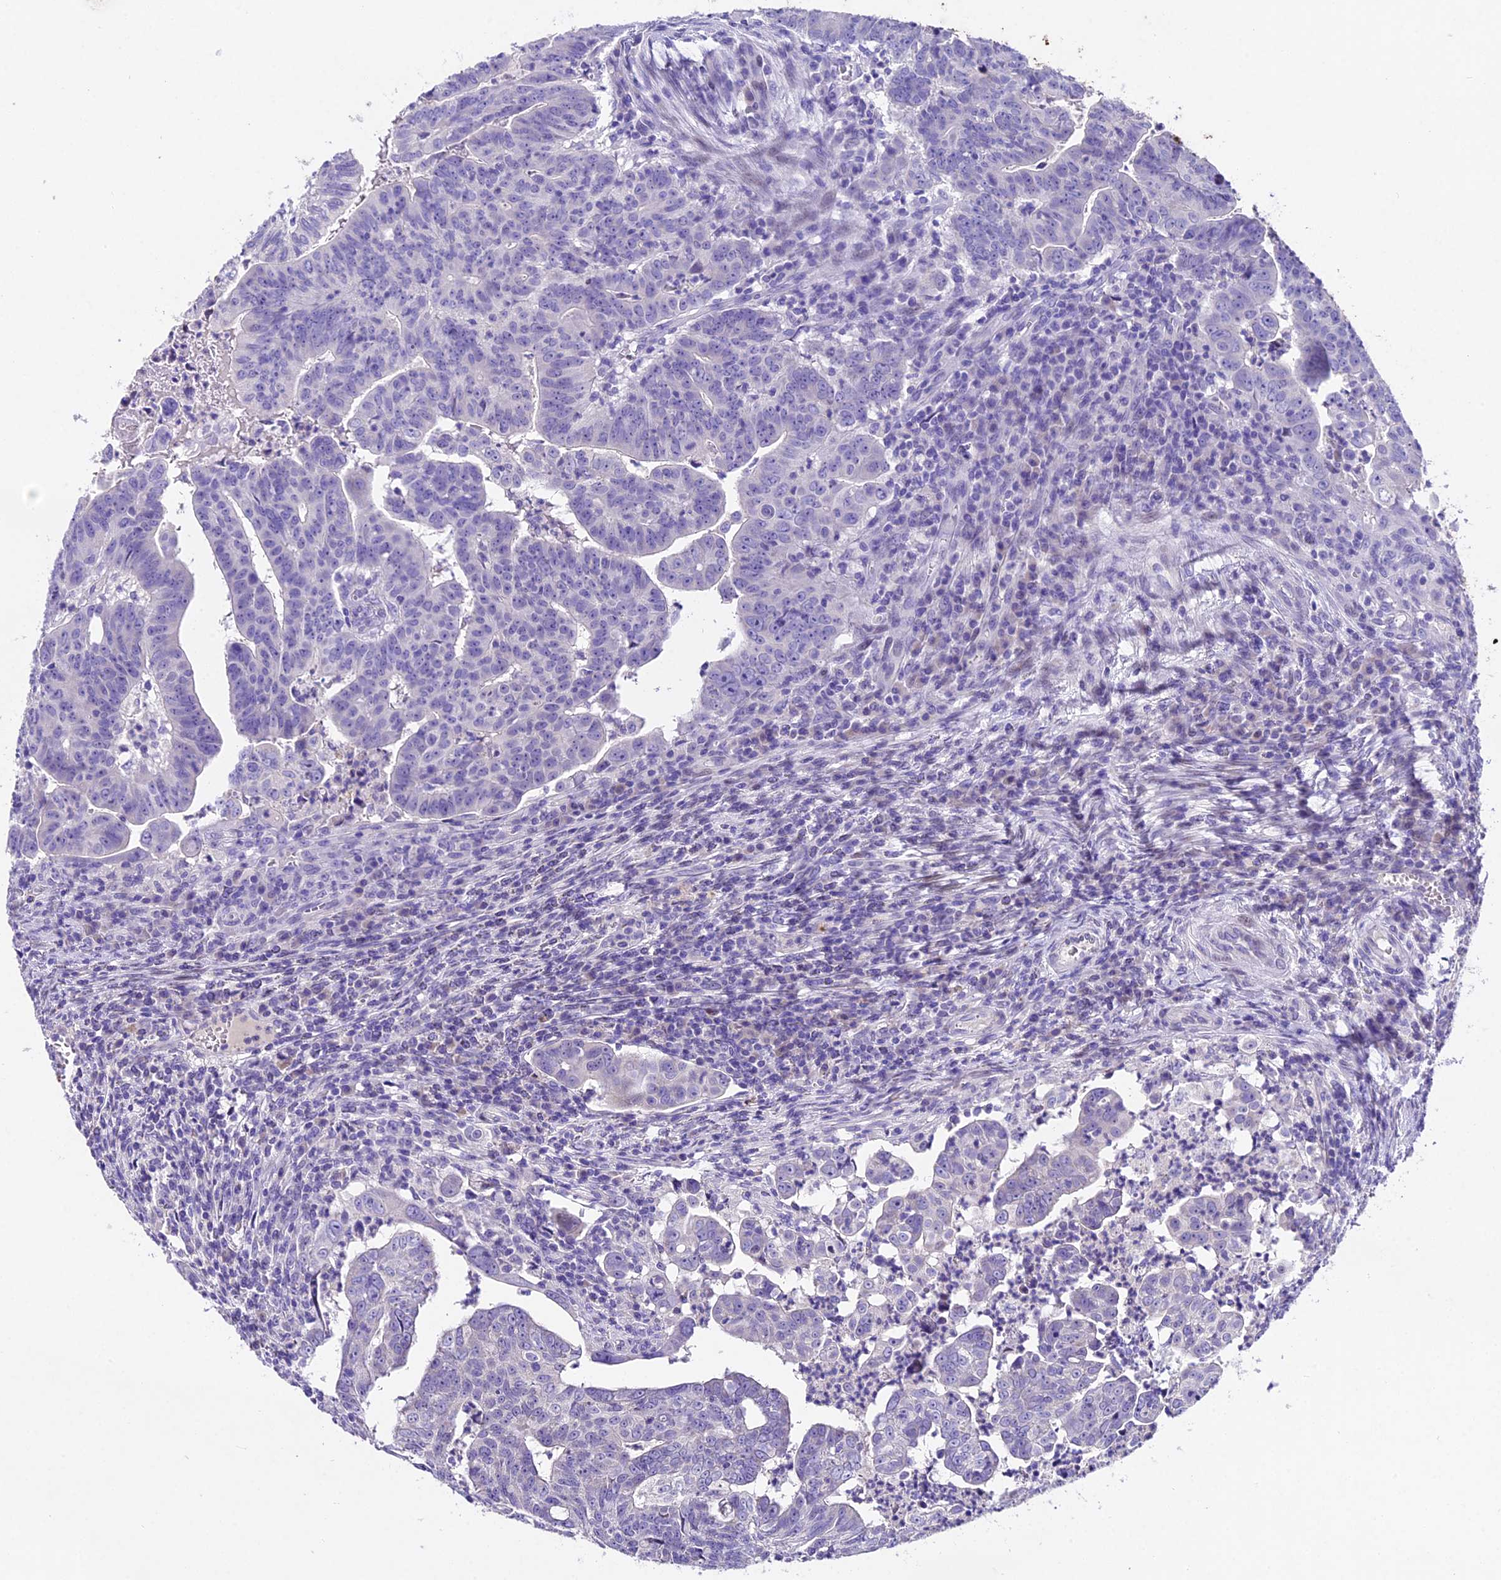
{"staining": {"intensity": "negative", "quantity": "none", "location": "none"}, "tissue": "colorectal cancer", "cell_type": "Tumor cells", "image_type": "cancer", "snomed": [{"axis": "morphology", "description": "Adenocarcinoma, NOS"}, {"axis": "topography", "description": "Rectum"}], "caption": "Tumor cells show no significant protein staining in adenocarcinoma (colorectal).", "gene": "IFT140", "patient": {"sex": "male", "age": 69}}